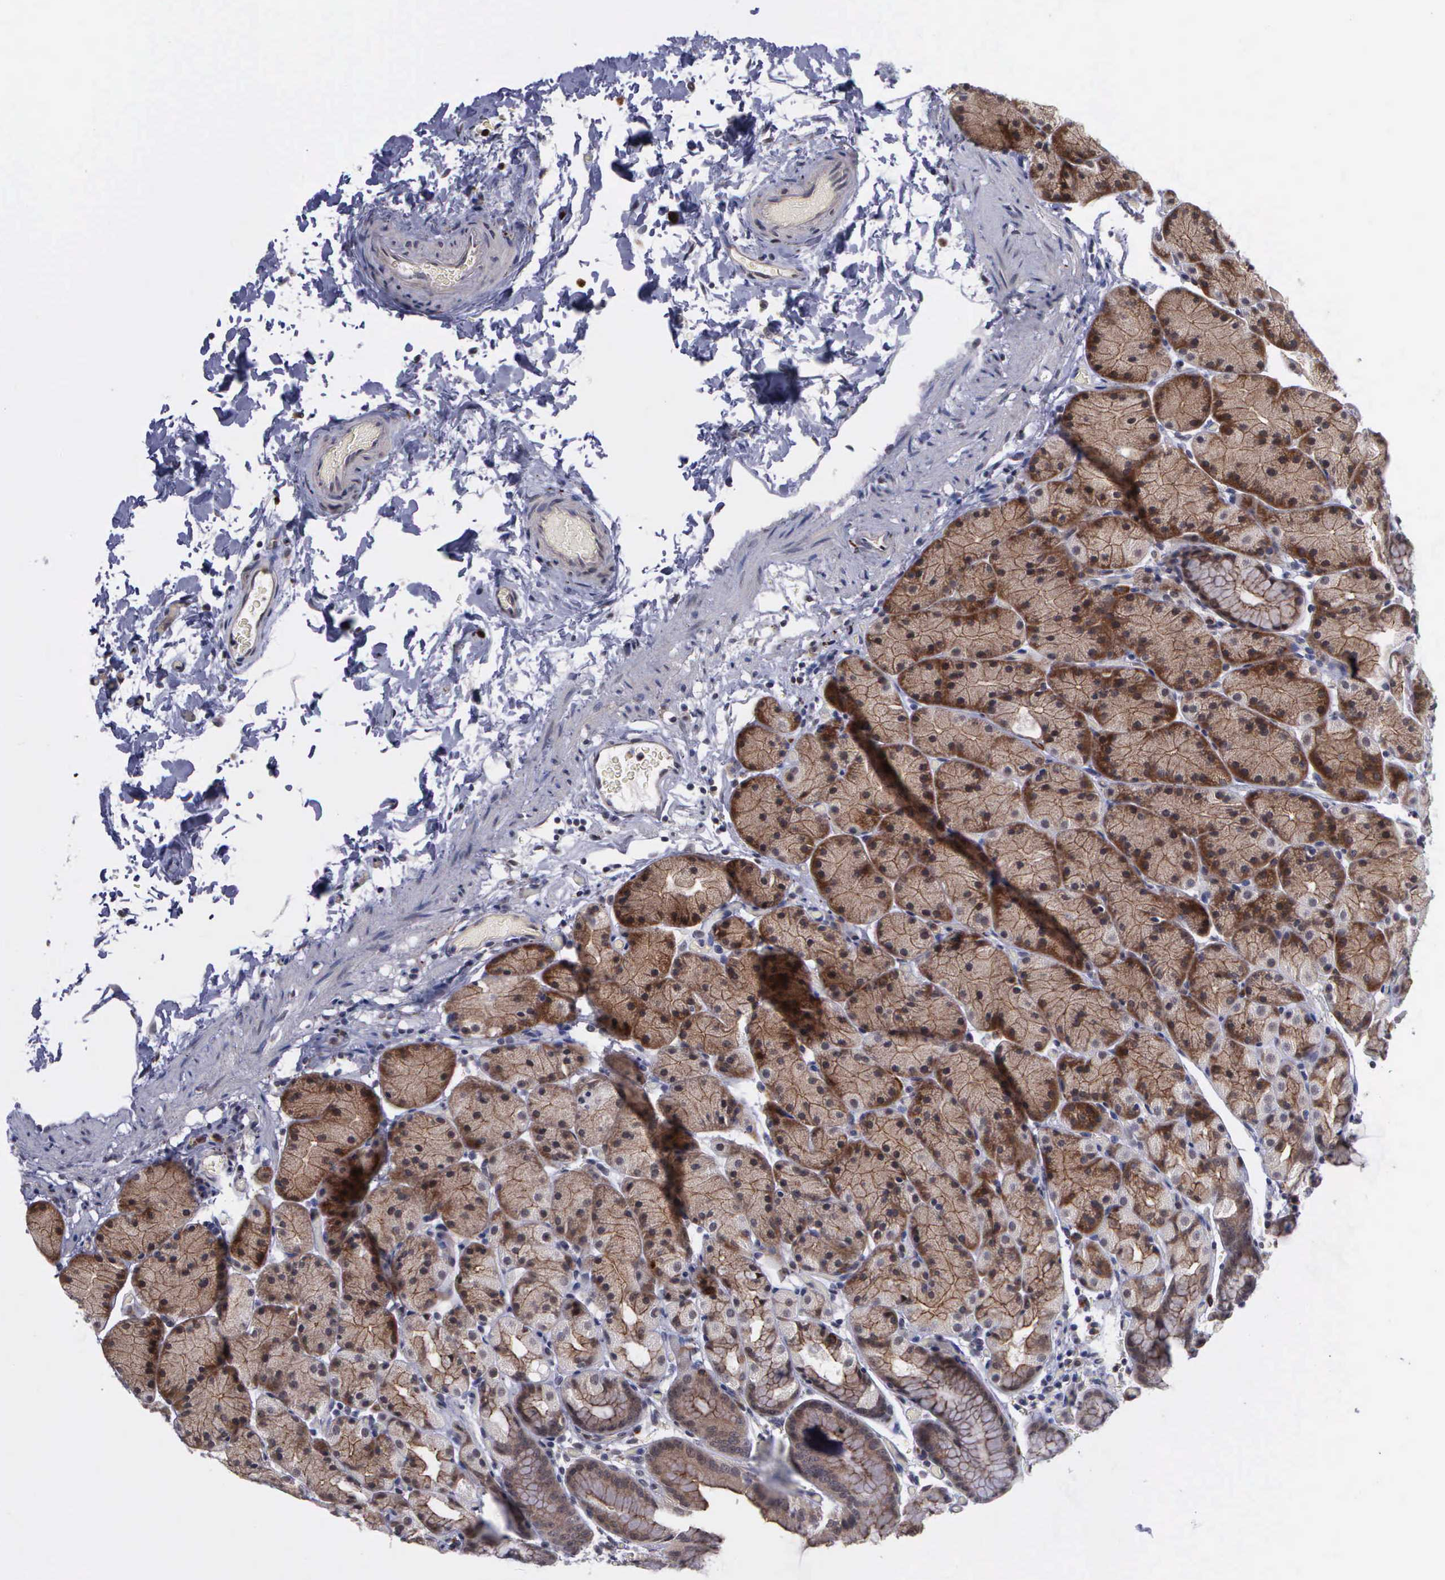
{"staining": {"intensity": "moderate", "quantity": "25%-75%", "location": "cytoplasmic/membranous"}, "tissue": "stomach", "cell_type": "Glandular cells", "image_type": "normal", "snomed": [{"axis": "morphology", "description": "Normal tissue, NOS"}, {"axis": "topography", "description": "Stomach, upper"}], "caption": "Immunohistochemical staining of normal stomach shows moderate cytoplasmic/membranous protein expression in approximately 25%-75% of glandular cells.", "gene": "MAP3K9", "patient": {"sex": "male", "age": 47}}